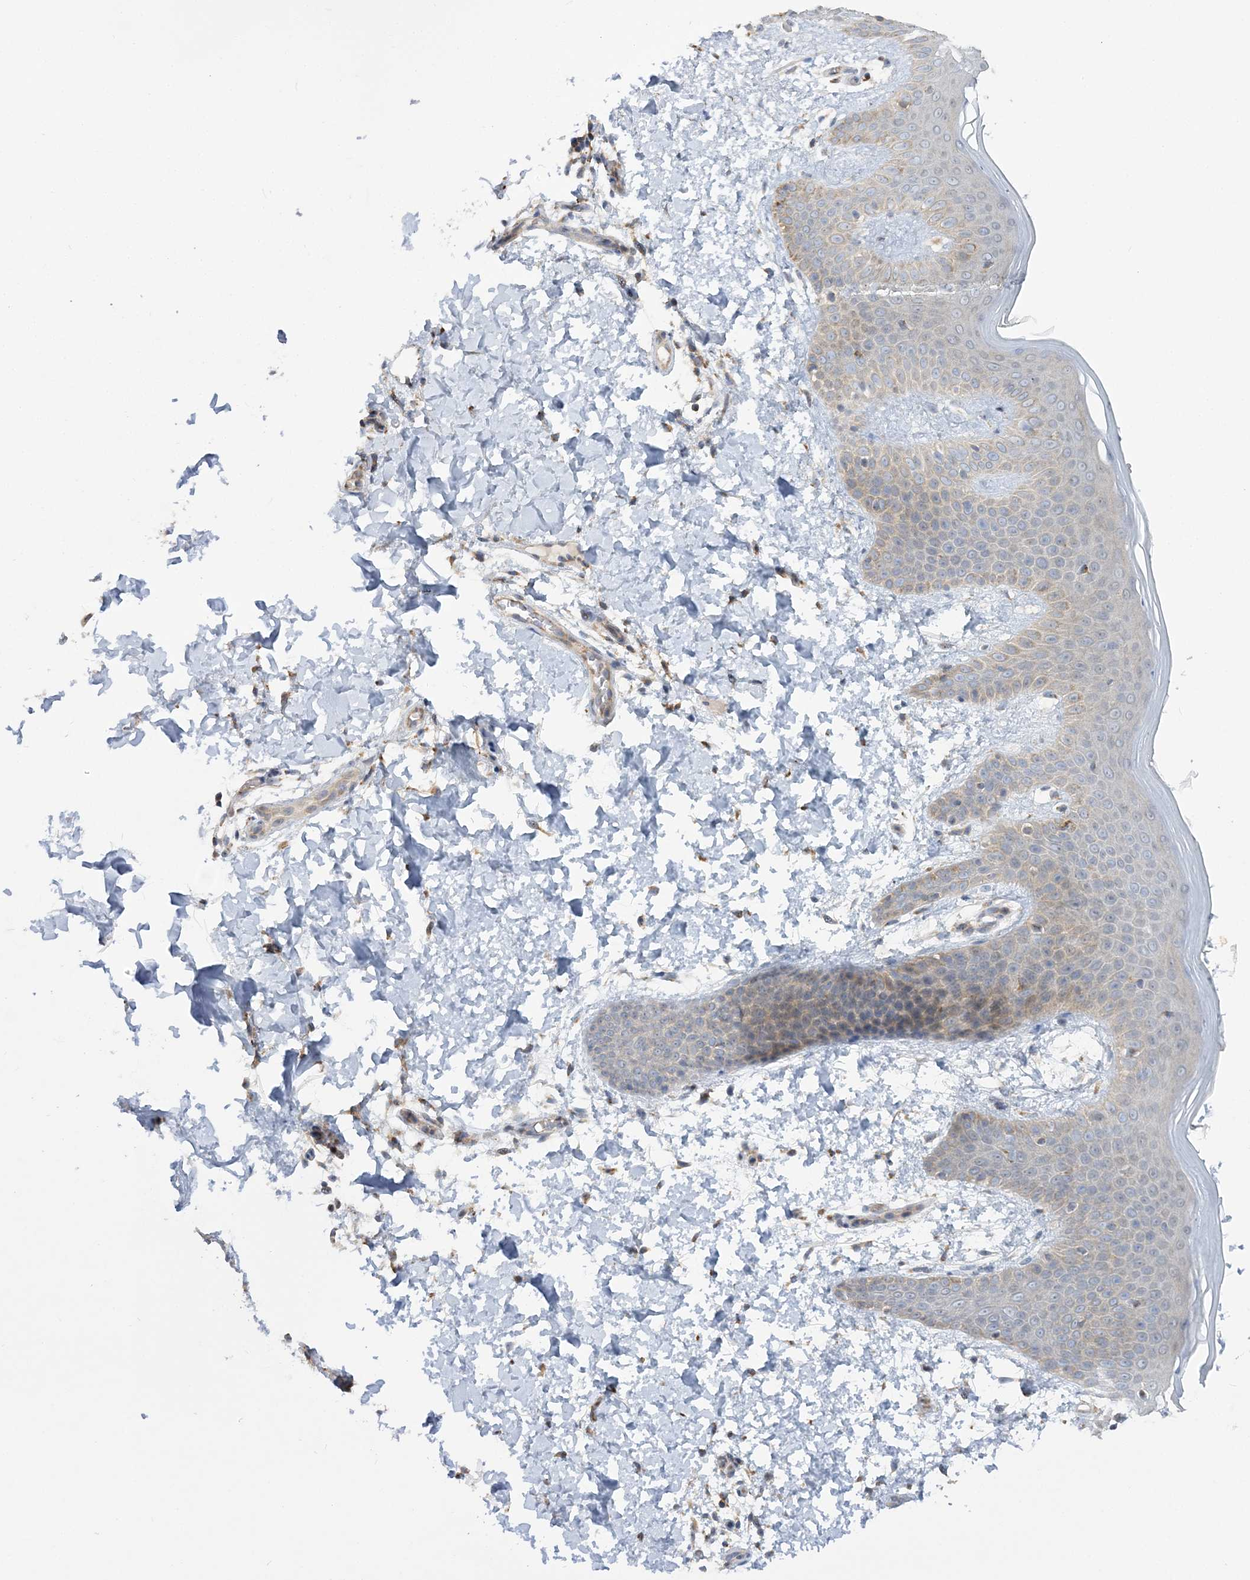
{"staining": {"intensity": "moderate", "quantity": ">75%", "location": "cytoplasmic/membranous"}, "tissue": "skin", "cell_type": "Fibroblasts", "image_type": "normal", "snomed": [{"axis": "morphology", "description": "Normal tissue, NOS"}, {"axis": "topography", "description": "Skin"}], "caption": "Immunohistochemistry (IHC) image of benign skin: human skin stained using IHC reveals medium levels of moderate protein expression localized specifically in the cytoplasmic/membranous of fibroblasts, appearing as a cytoplasmic/membranous brown color.", "gene": "MMADHC", "patient": {"sex": "male", "age": 36}}